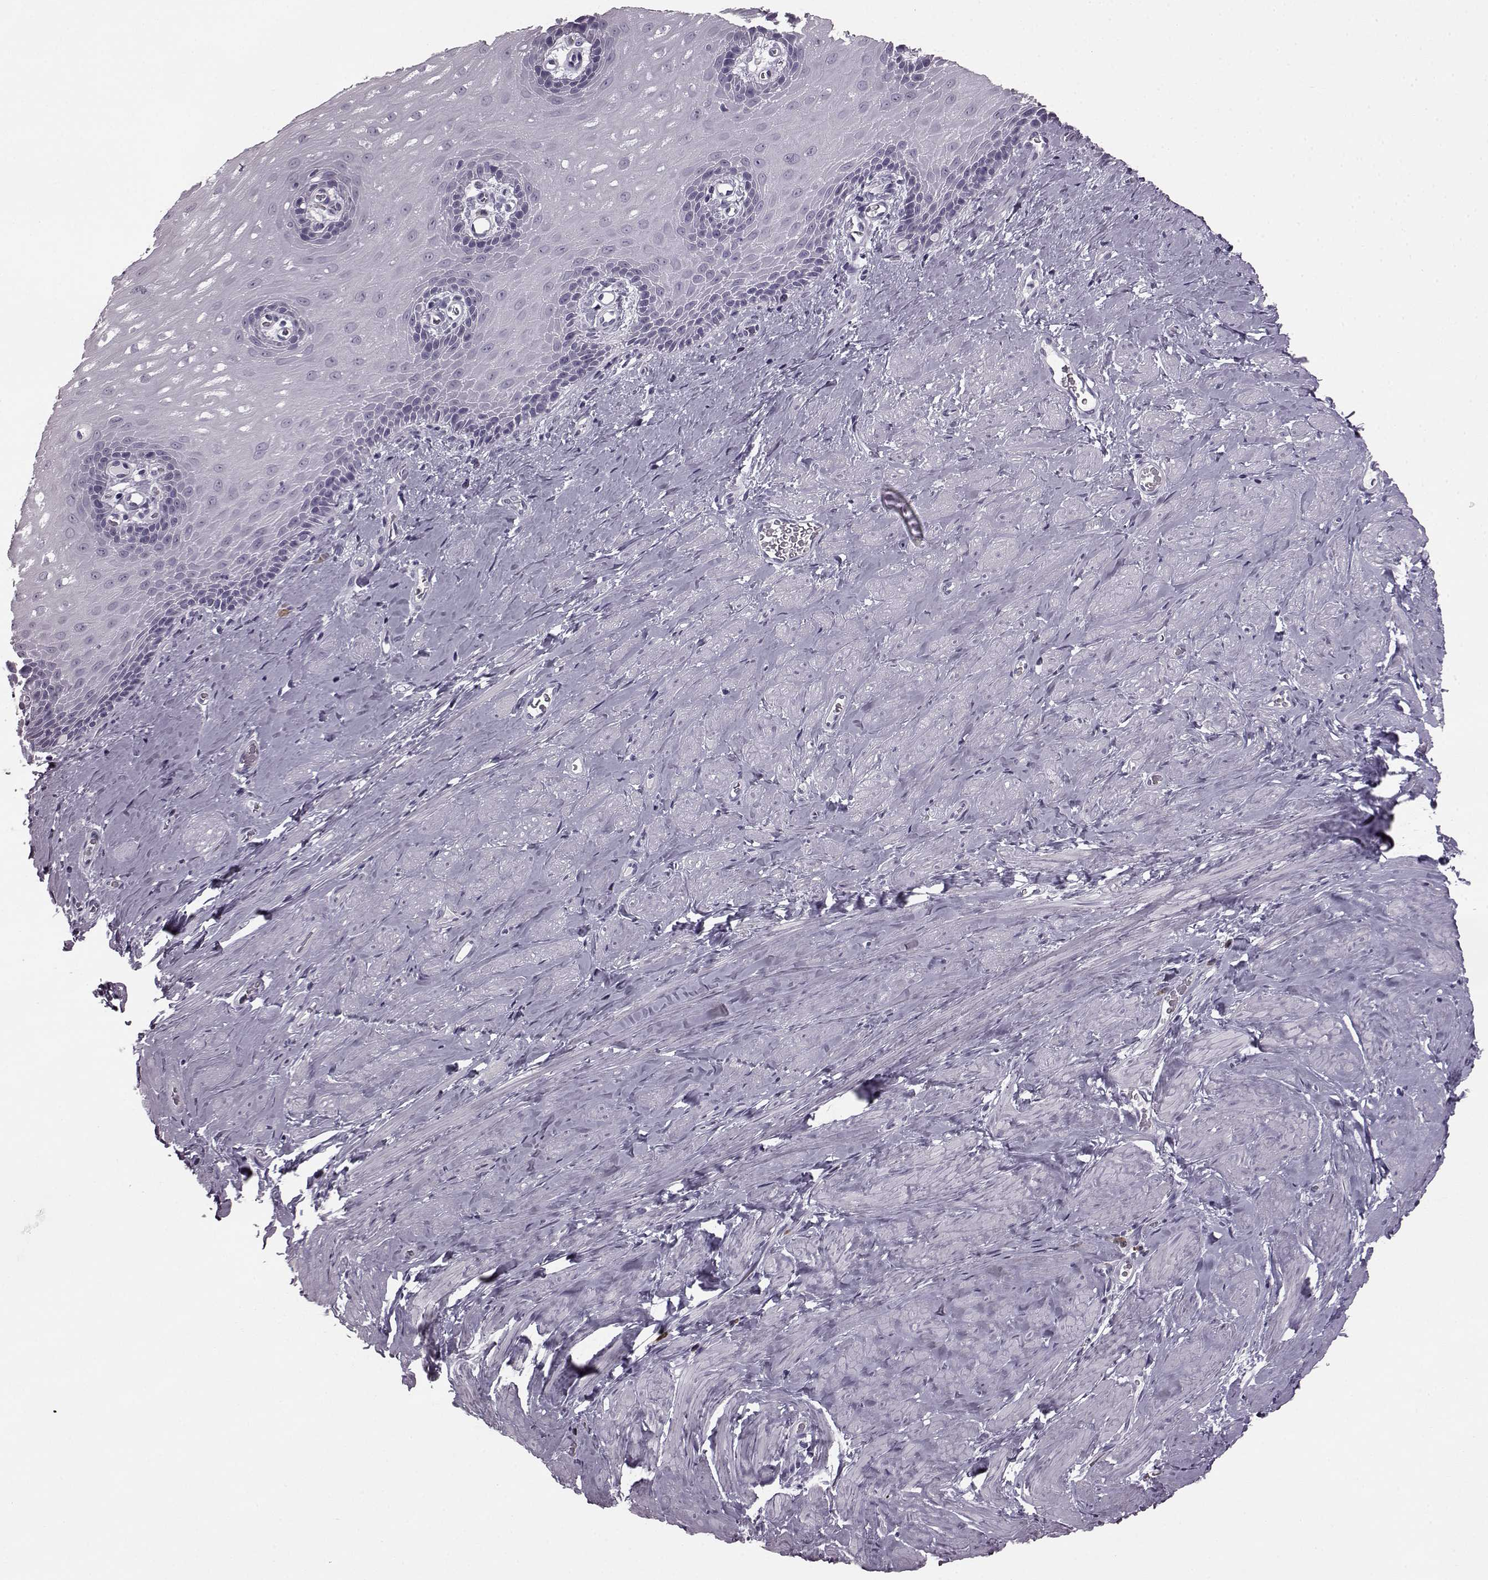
{"staining": {"intensity": "negative", "quantity": "none", "location": "none"}, "tissue": "esophagus", "cell_type": "Squamous epithelial cells", "image_type": "normal", "snomed": [{"axis": "morphology", "description": "Normal tissue, NOS"}, {"axis": "topography", "description": "Esophagus"}], "caption": "IHC photomicrograph of normal human esophagus stained for a protein (brown), which exhibits no staining in squamous epithelial cells.", "gene": "JSRP1", "patient": {"sex": "male", "age": 64}}